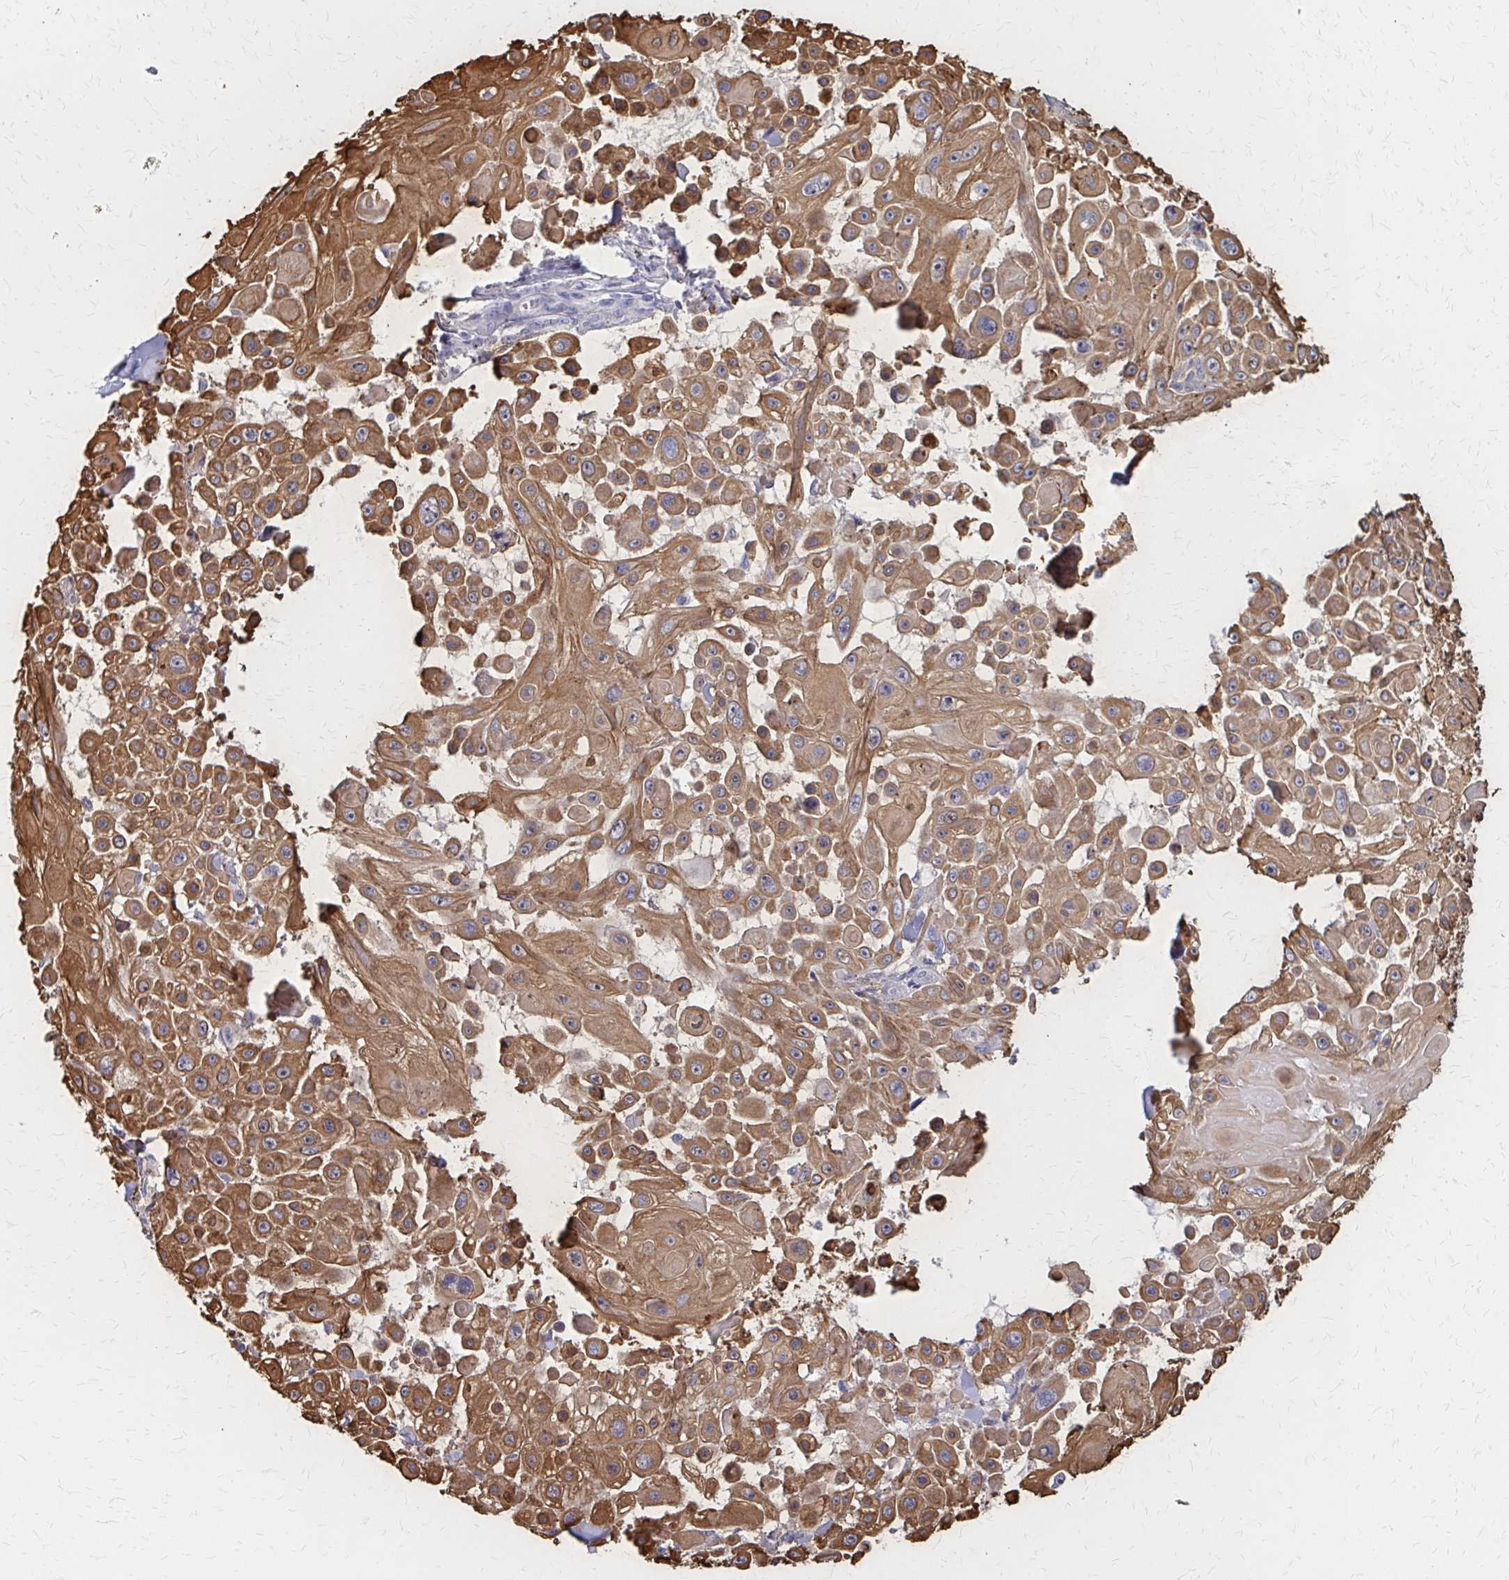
{"staining": {"intensity": "strong", "quantity": ">75%", "location": "cytoplasmic/membranous"}, "tissue": "skin cancer", "cell_type": "Tumor cells", "image_type": "cancer", "snomed": [{"axis": "morphology", "description": "Squamous cell carcinoma, NOS"}, {"axis": "topography", "description": "Skin"}], "caption": "Protein analysis of skin cancer (squamous cell carcinoma) tissue demonstrates strong cytoplasmic/membranous staining in about >75% of tumor cells.", "gene": "GLYATL2", "patient": {"sex": "male", "age": 91}}